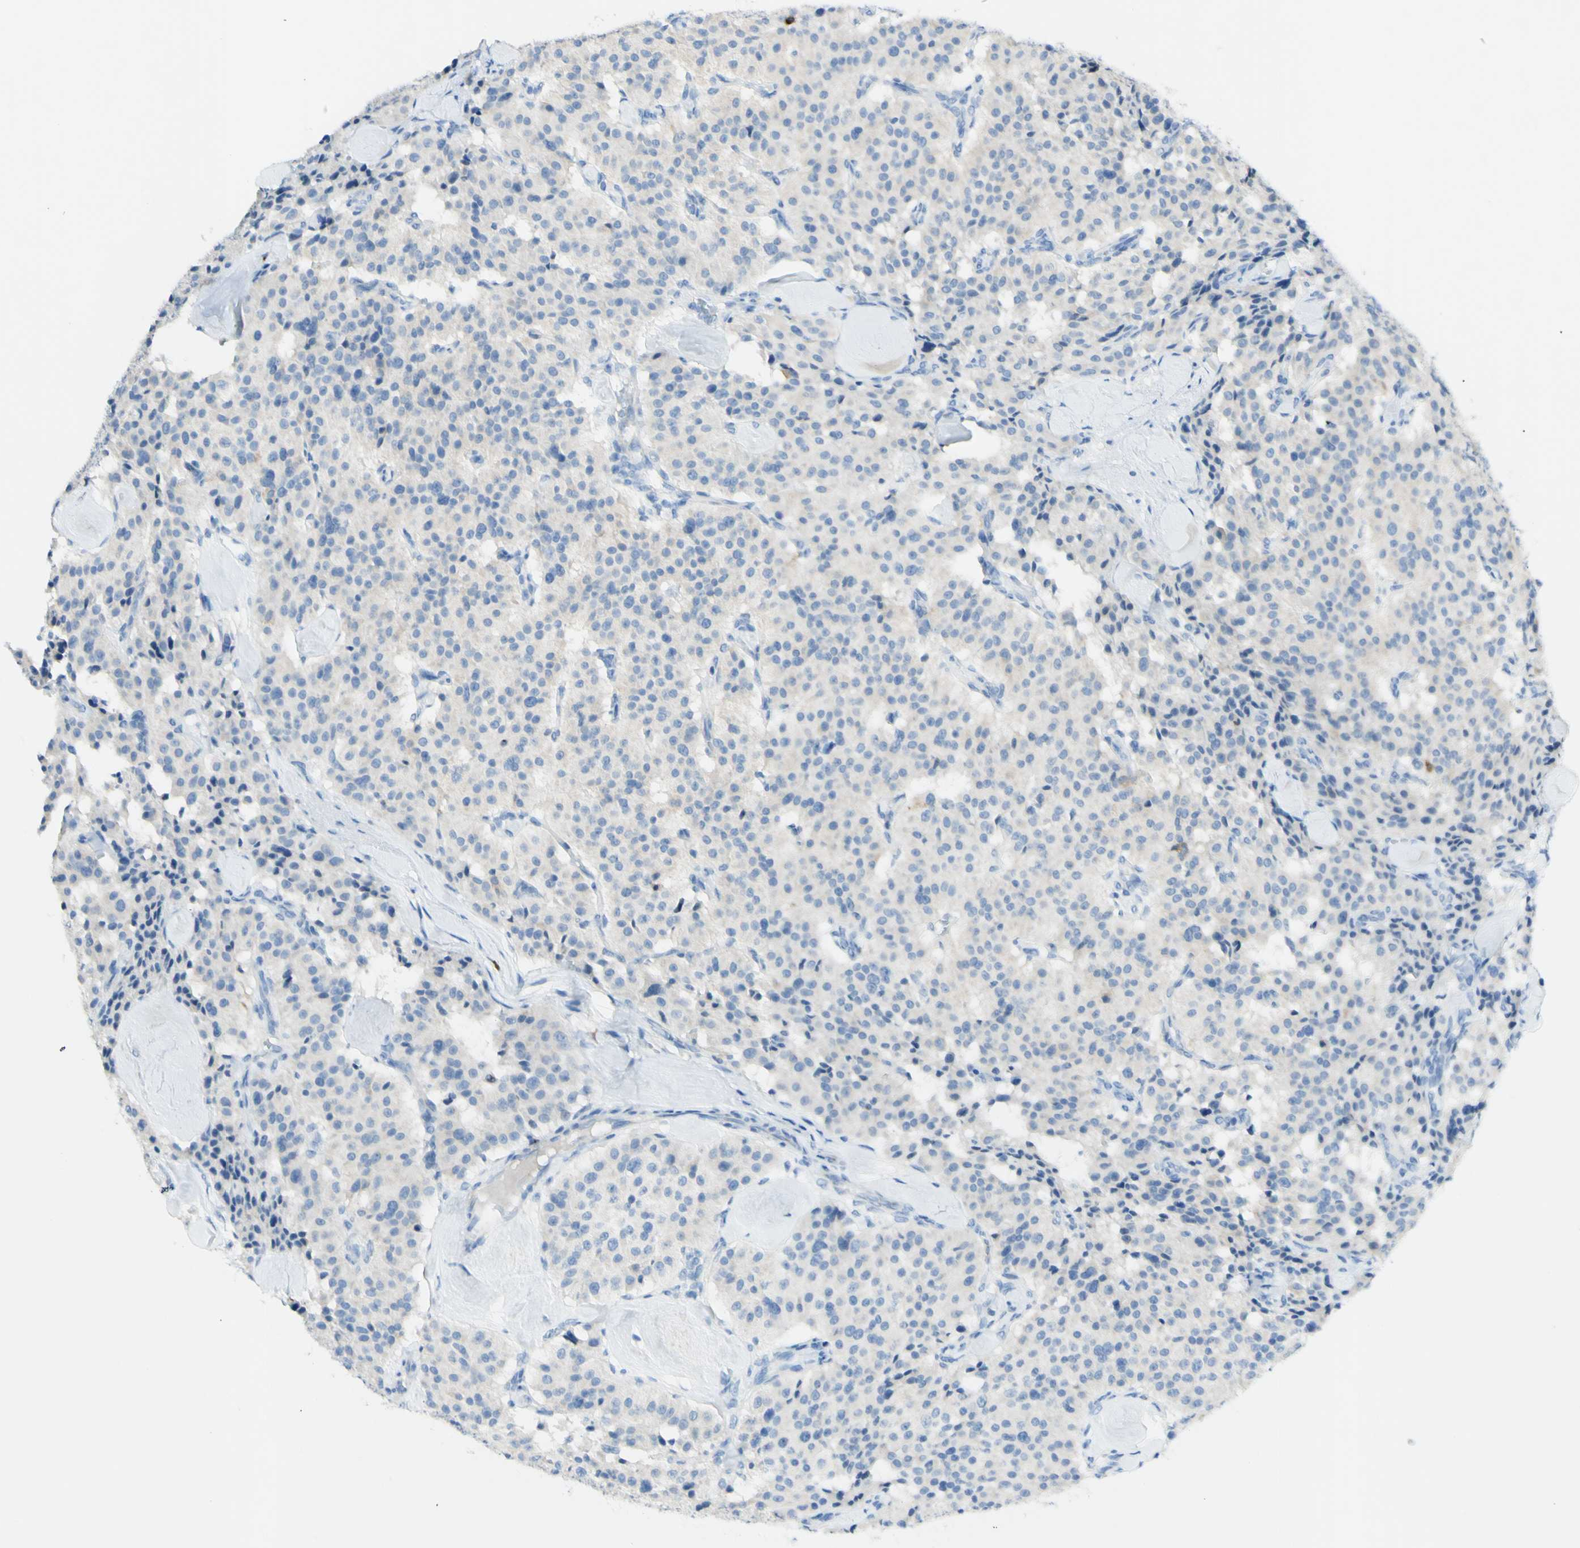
{"staining": {"intensity": "negative", "quantity": "none", "location": "none"}, "tissue": "carcinoid", "cell_type": "Tumor cells", "image_type": "cancer", "snomed": [{"axis": "morphology", "description": "Carcinoid, malignant, NOS"}, {"axis": "topography", "description": "Lung"}], "caption": "Immunohistochemistry (IHC) image of human malignant carcinoid stained for a protein (brown), which reveals no expression in tumor cells.", "gene": "GDF15", "patient": {"sex": "male", "age": 30}}